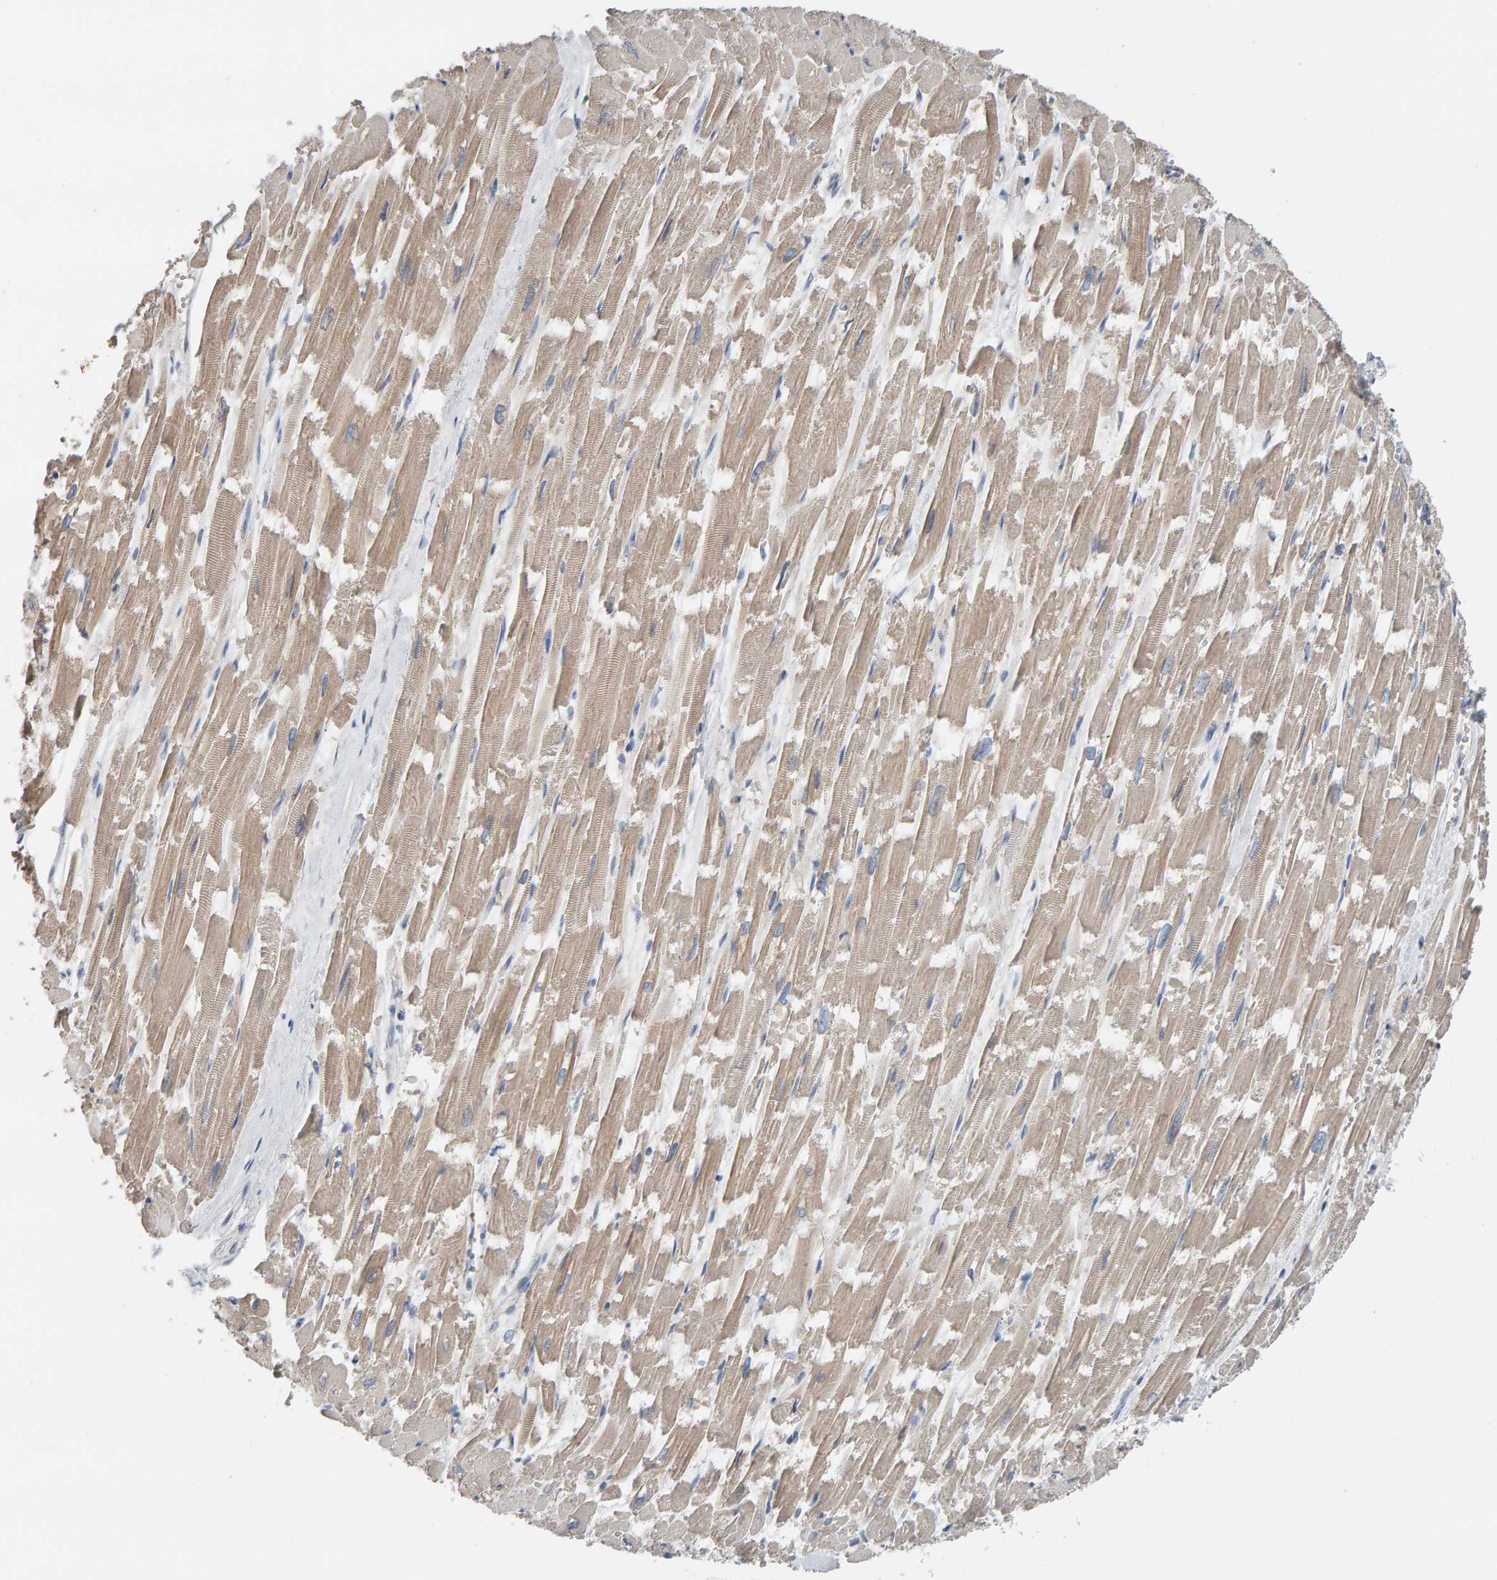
{"staining": {"intensity": "weak", "quantity": ">75%", "location": "cytoplasmic/membranous"}, "tissue": "heart muscle", "cell_type": "Cardiomyocytes", "image_type": "normal", "snomed": [{"axis": "morphology", "description": "Normal tissue, NOS"}, {"axis": "topography", "description": "Heart"}], "caption": "Immunohistochemistry staining of normal heart muscle, which exhibits low levels of weak cytoplasmic/membranous positivity in about >75% of cardiomyocytes indicating weak cytoplasmic/membranous protein positivity. The staining was performed using DAB (3,3'-diaminobenzidine) (brown) for protein detection and nuclei were counterstained in hematoxylin (blue).", "gene": "IPPK", "patient": {"sex": "male", "age": 54}}